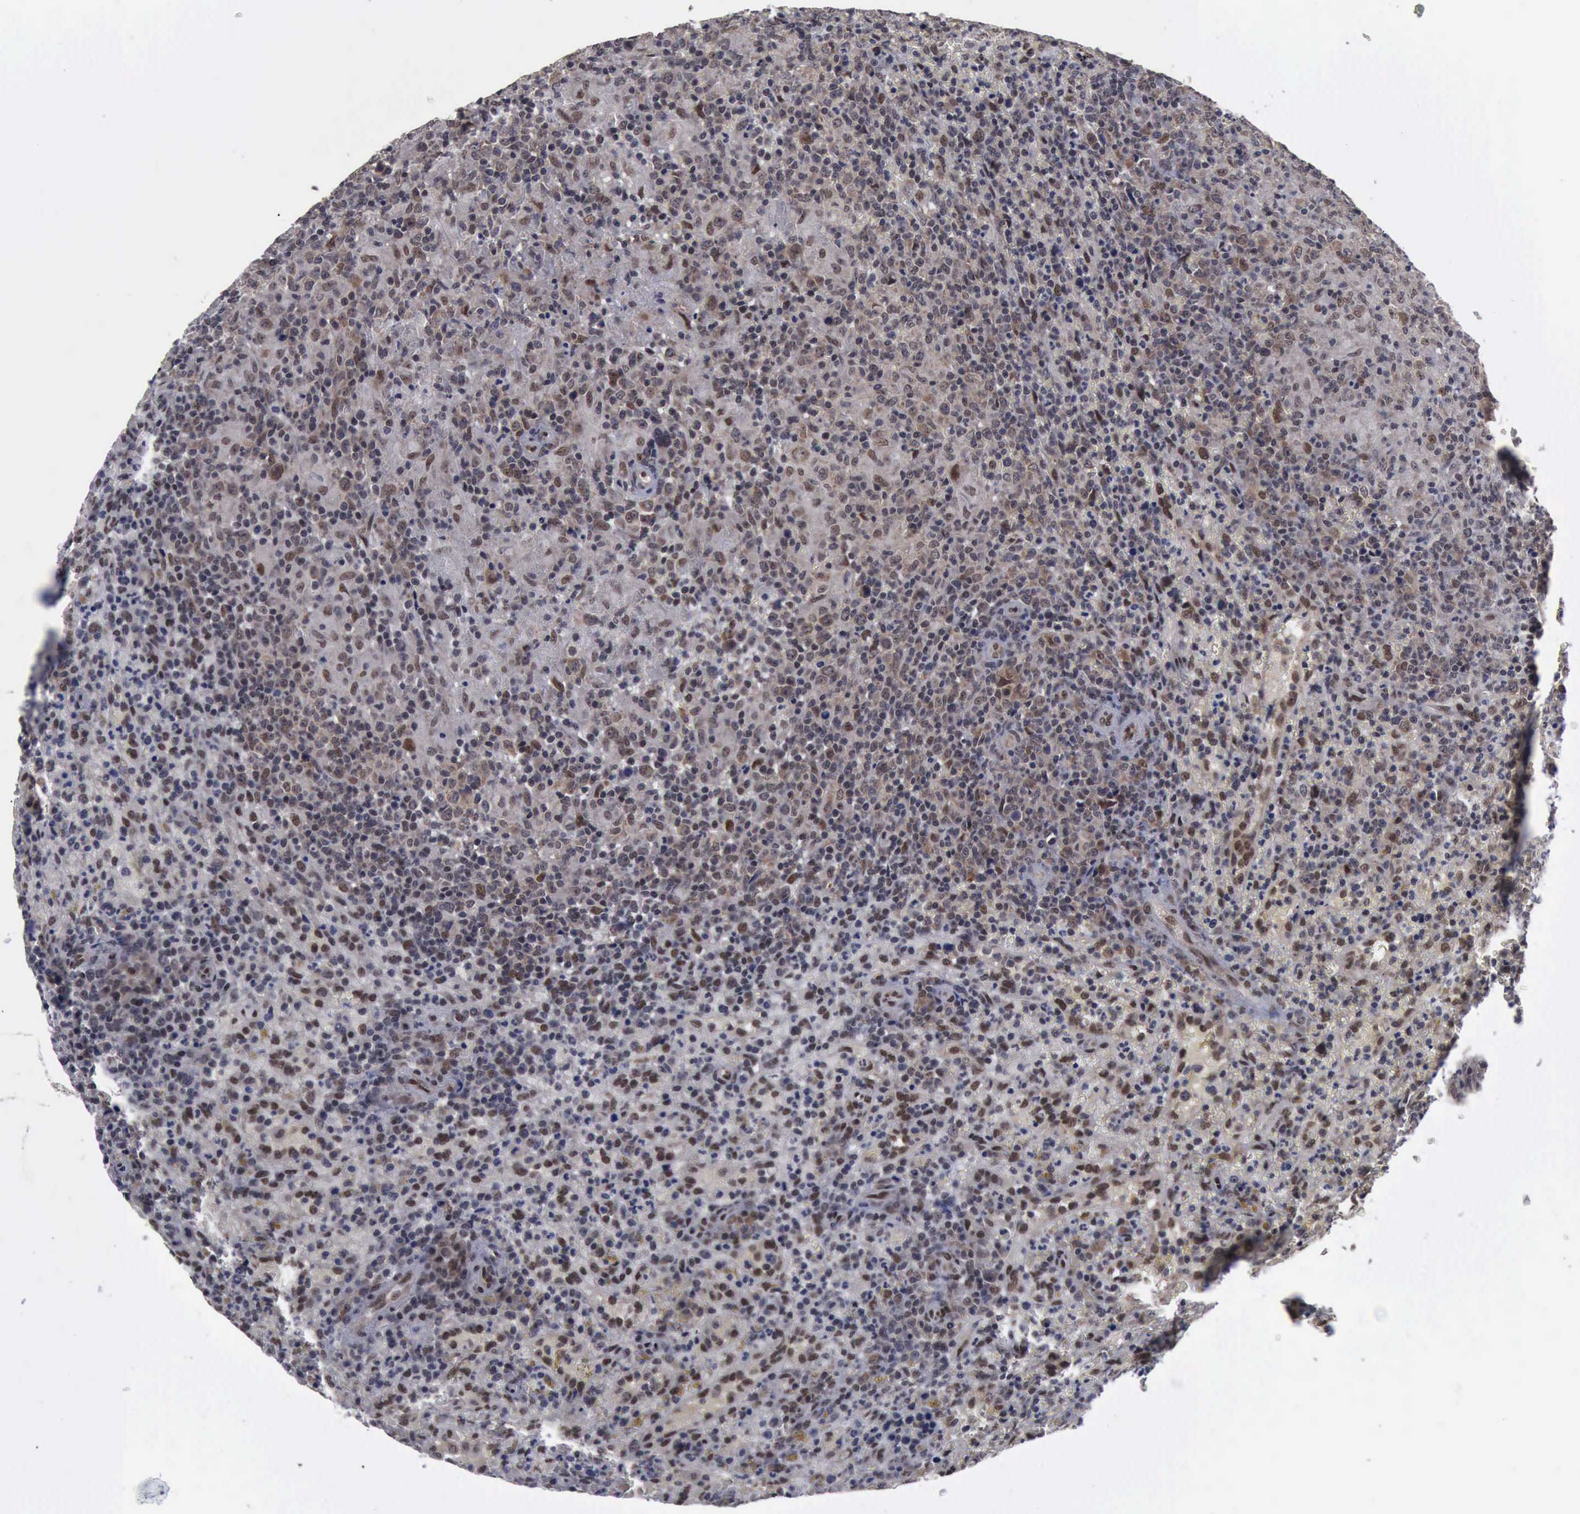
{"staining": {"intensity": "moderate", "quantity": "25%-75%", "location": "nuclear"}, "tissue": "lymphoma", "cell_type": "Tumor cells", "image_type": "cancer", "snomed": [{"axis": "morphology", "description": "Malignant lymphoma, non-Hodgkin's type, High grade"}, {"axis": "topography", "description": "Spleen"}, {"axis": "topography", "description": "Lymph node"}], "caption": "This histopathology image reveals IHC staining of malignant lymphoma, non-Hodgkin's type (high-grade), with medium moderate nuclear staining in approximately 25%-75% of tumor cells.", "gene": "RTCB", "patient": {"sex": "female", "age": 70}}